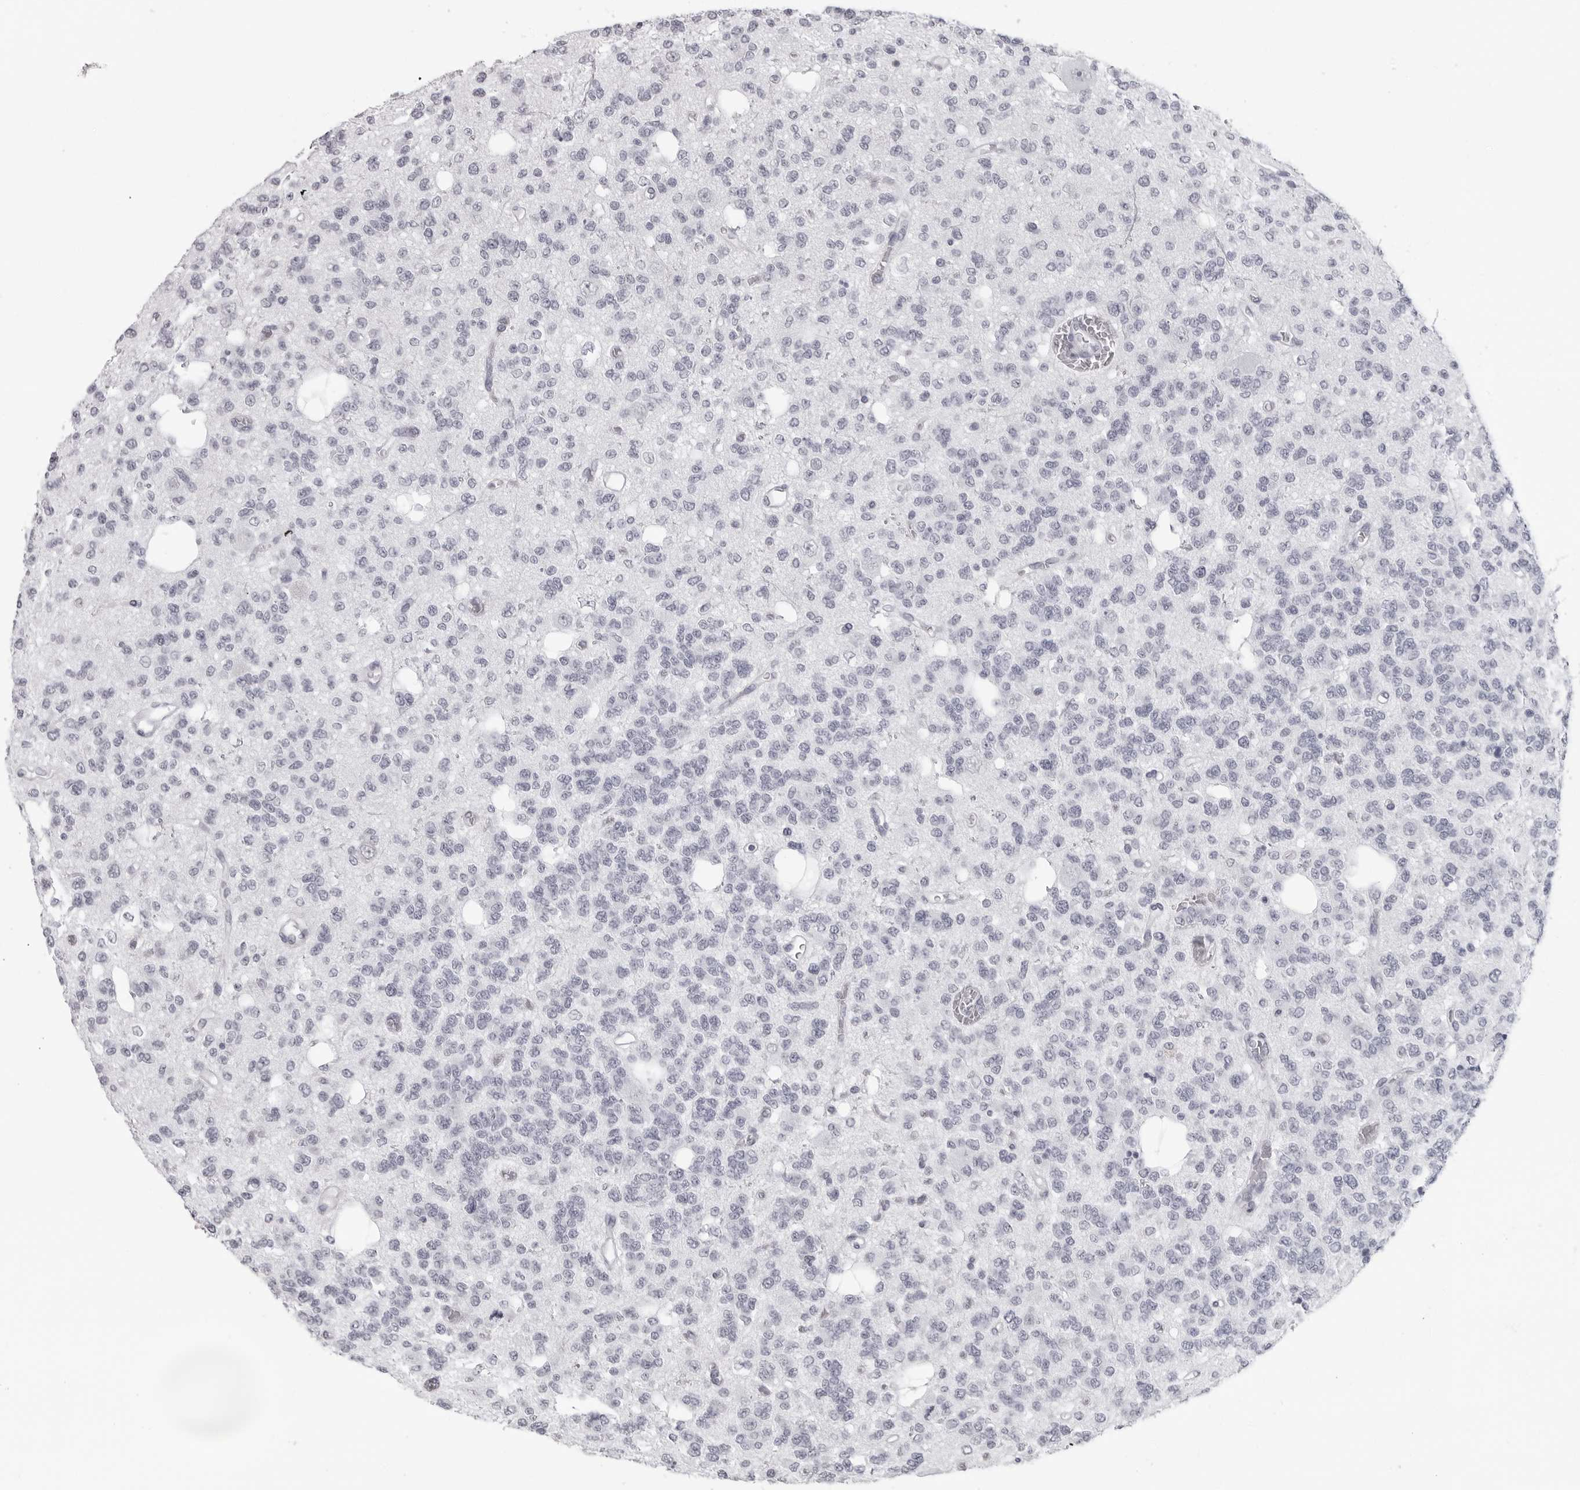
{"staining": {"intensity": "negative", "quantity": "none", "location": "none"}, "tissue": "glioma", "cell_type": "Tumor cells", "image_type": "cancer", "snomed": [{"axis": "morphology", "description": "Glioma, malignant, Low grade"}, {"axis": "topography", "description": "Brain"}], "caption": "Tumor cells are negative for protein expression in human malignant glioma (low-grade). (Stains: DAB immunohistochemistry (IHC) with hematoxylin counter stain, Microscopy: brightfield microscopy at high magnification).", "gene": "ESPN", "patient": {"sex": "male", "age": 38}}